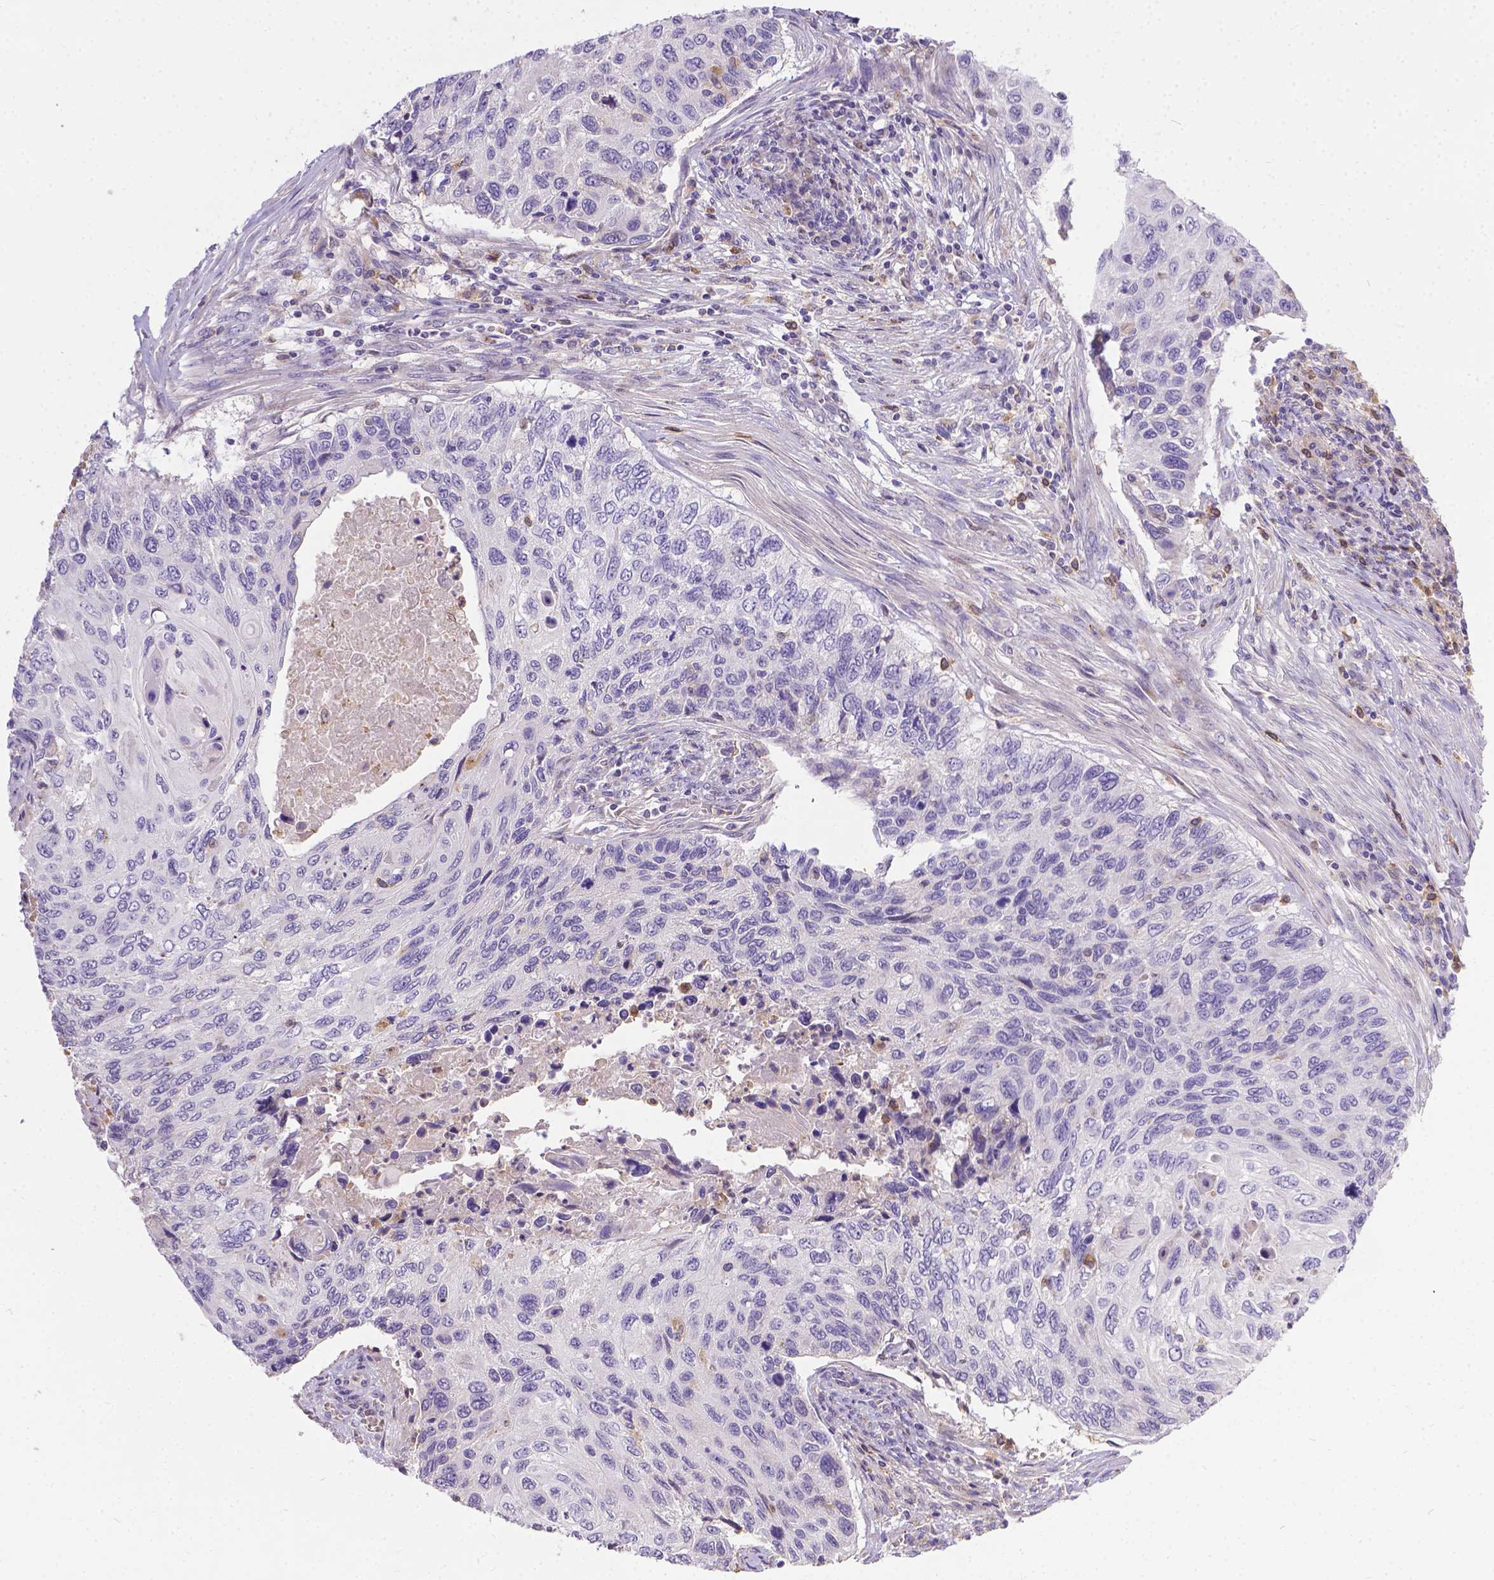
{"staining": {"intensity": "negative", "quantity": "none", "location": "none"}, "tissue": "cervical cancer", "cell_type": "Tumor cells", "image_type": "cancer", "snomed": [{"axis": "morphology", "description": "Squamous cell carcinoma, NOS"}, {"axis": "topography", "description": "Cervix"}], "caption": "DAB immunohistochemical staining of human cervical cancer displays no significant expression in tumor cells.", "gene": "TM4SF18", "patient": {"sex": "female", "age": 70}}